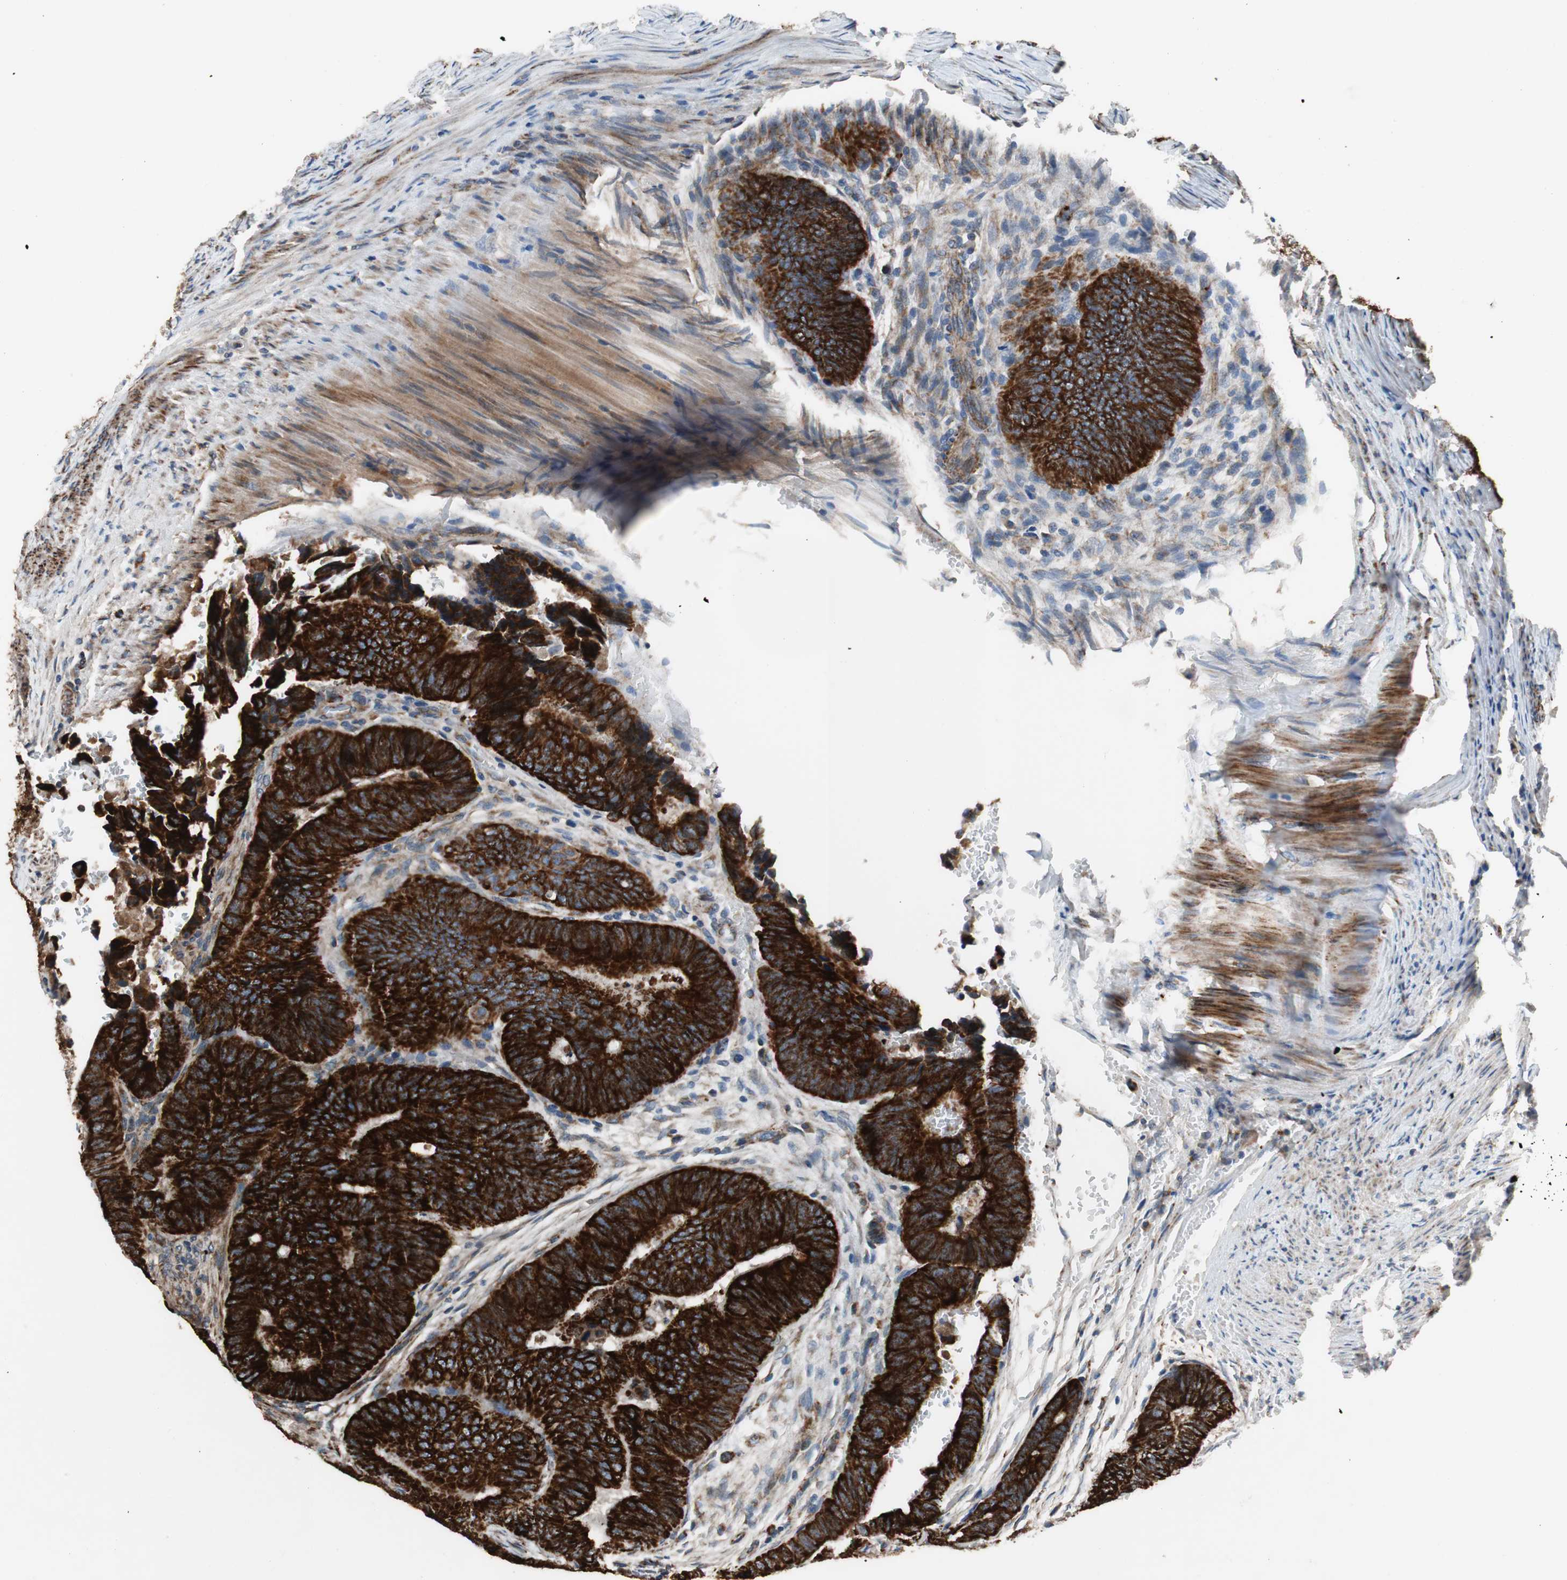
{"staining": {"intensity": "strong", "quantity": ">75%", "location": "cytoplasmic/membranous"}, "tissue": "colorectal cancer", "cell_type": "Tumor cells", "image_type": "cancer", "snomed": [{"axis": "morphology", "description": "Normal tissue, NOS"}, {"axis": "morphology", "description": "Adenocarcinoma, NOS"}, {"axis": "topography", "description": "Rectum"}, {"axis": "topography", "description": "Peripheral nerve tissue"}], "caption": "IHC (DAB (3,3'-diaminobenzidine)) staining of adenocarcinoma (colorectal) displays strong cytoplasmic/membranous protein positivity in about >75% of tumor cells. (DAB IHC, brown staining for protein, blue staining for nuclei).", "gene": "AKAP1", "patient": {"sex": "male", "age": 92}}